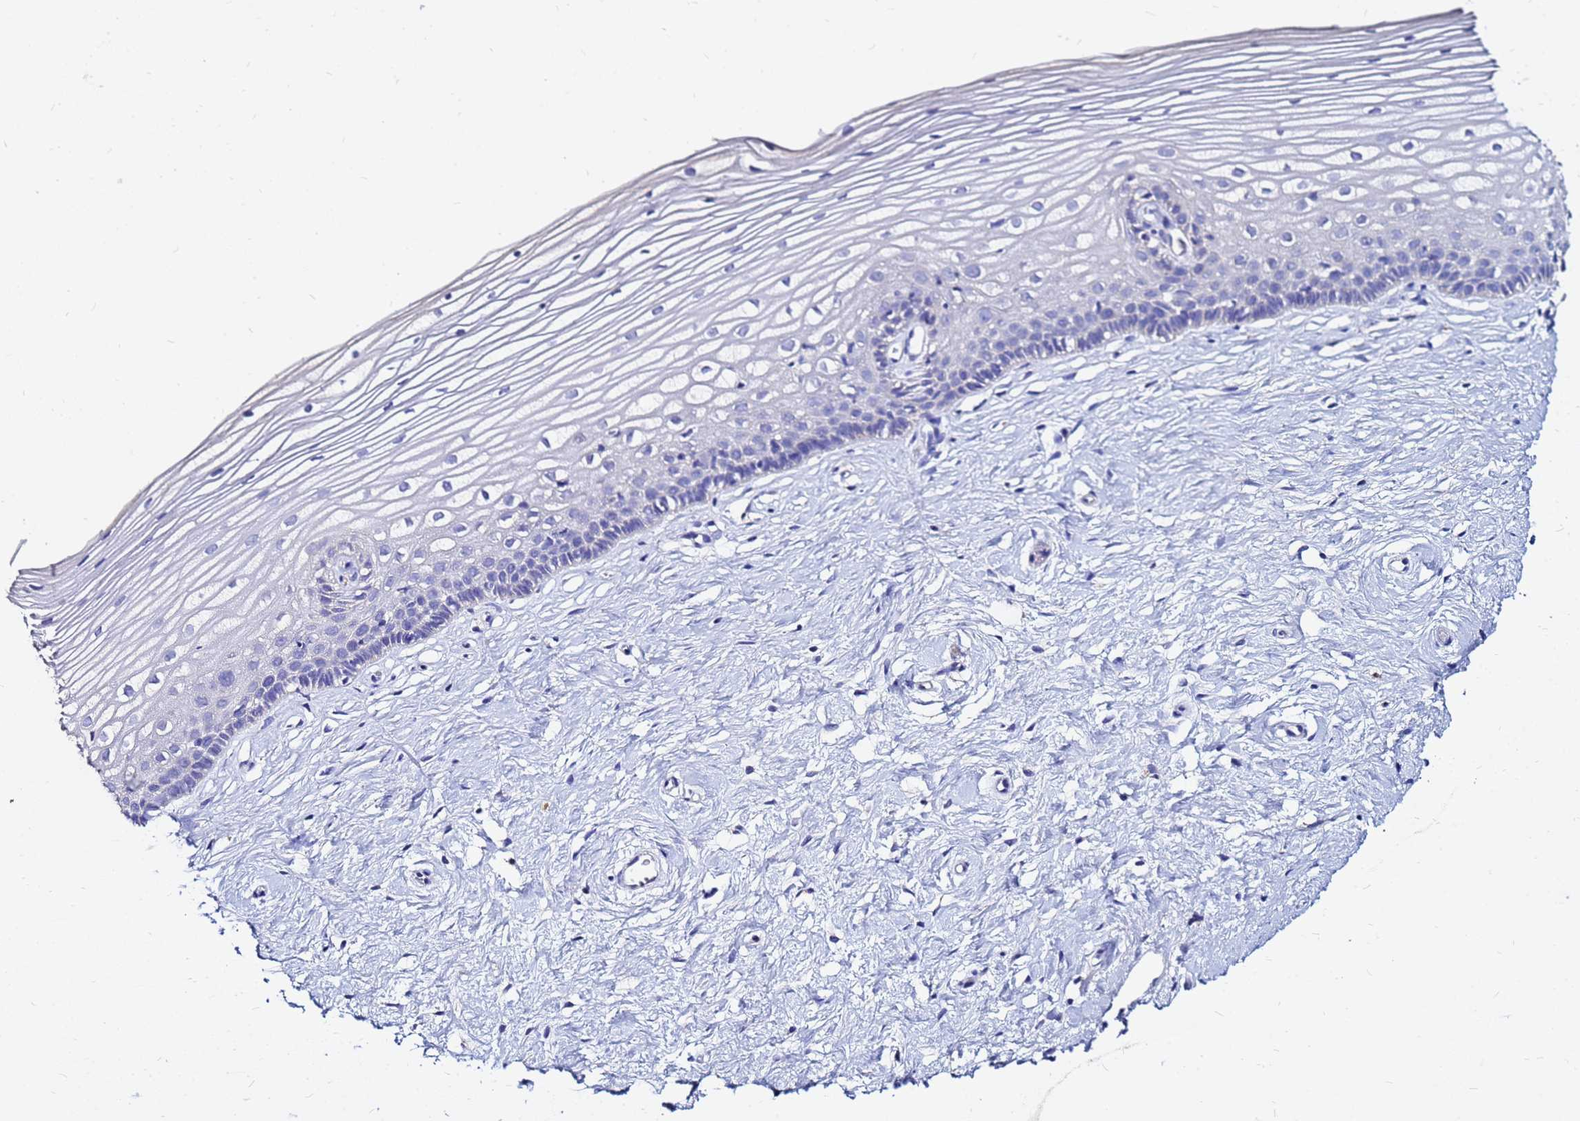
{"staining": {"intensity": "negative", "quantity": "none", "location": "none"}, "tissue": "cervix", "cell_type": "Glandular cells", "image_type": "normal", "snomed": [{"axis": "morphology", "description": "Normal tissue, NOS"}, {"axis": "topography", "description": "Cervix"}], "caption": "The micrograph reveals no significant staining in glandular cells of cervix. The staining was performed using DAB to visualize the protein expression in brown, while the nuclei were stained in blue with hematoxylin (Magnification: 20x).", "gene": "FAM183A", "patient": {"sex": "female", "age": 40}}